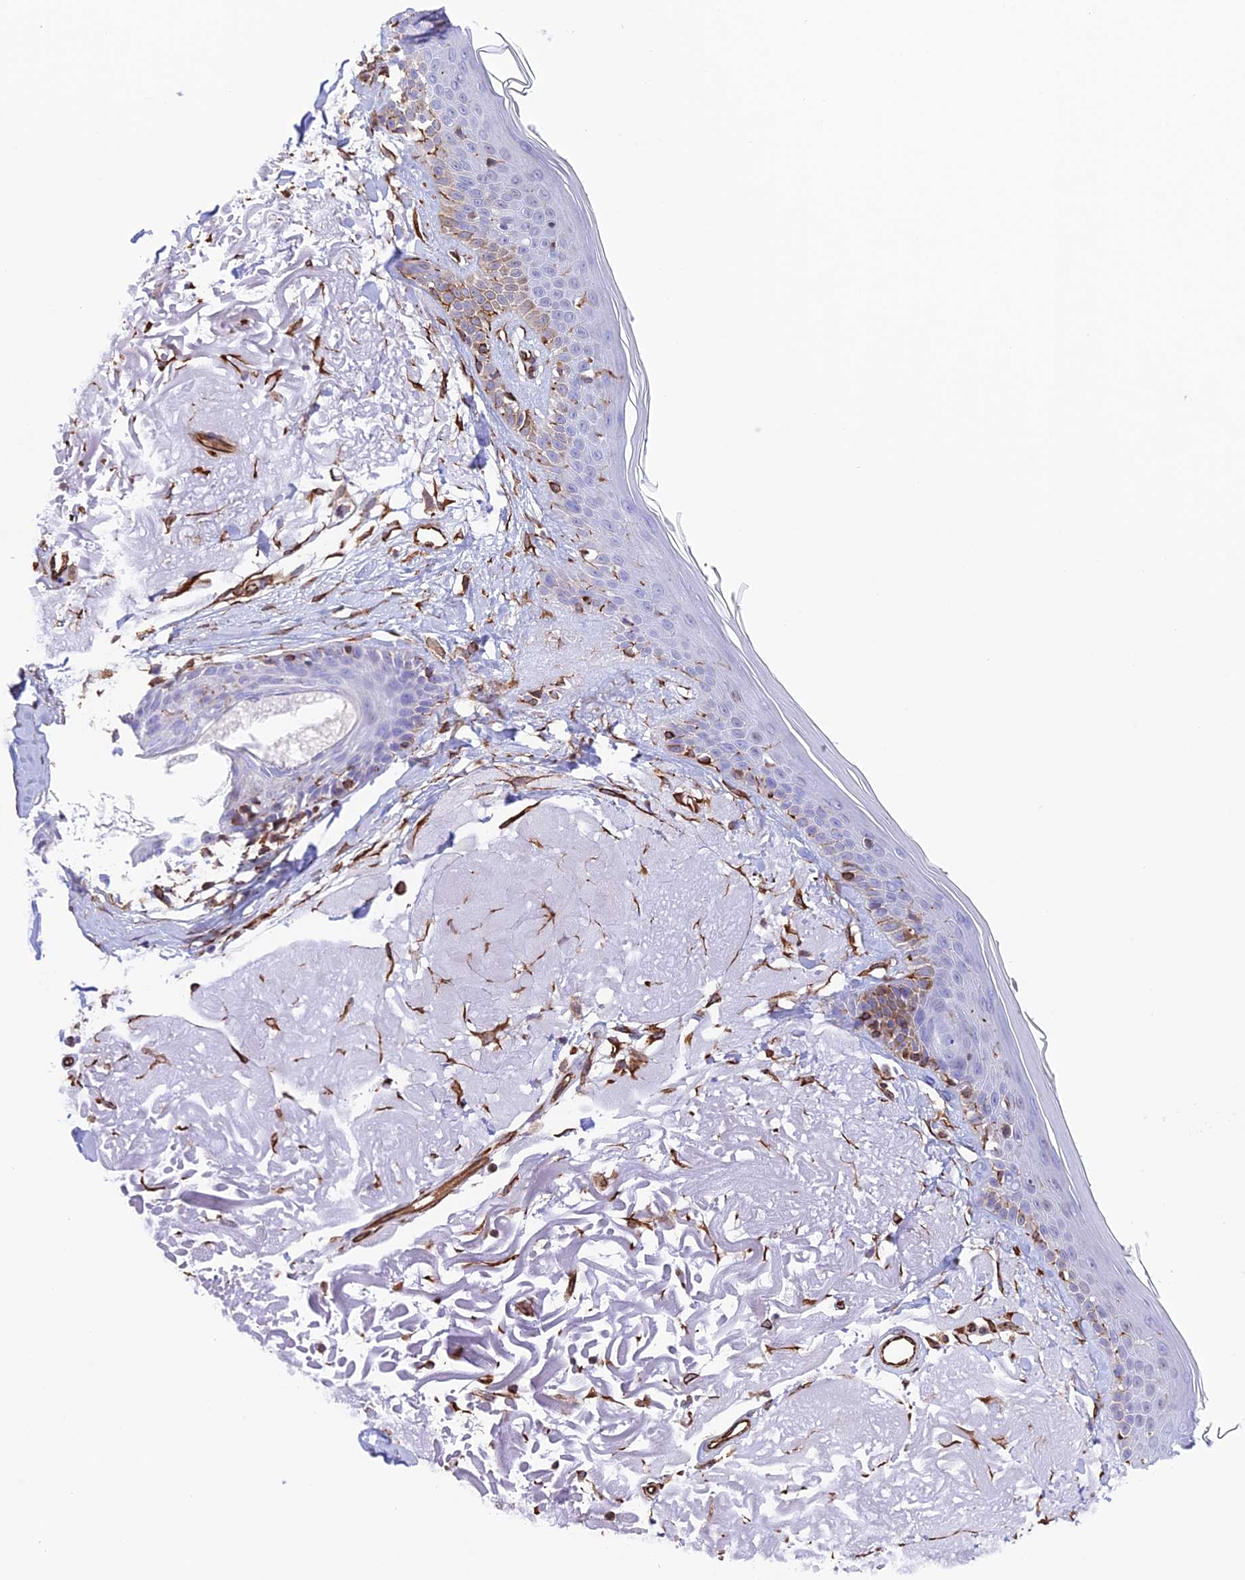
{"staining": {"intensity": "moderate", "quantity": ">75%", "location": "cytoplasmic/membranous"}, "tissue": "skin", "cell_type": "Fibroblasts", "image_type": "normal", "snomed": [{"axis": "morphology", "description": "Normal tissue, NOS"}, {"axis": "topography", "description": "Skin"}, {"axis": "topography", "description": "Skeletal muscle"}], "caption": "A medium amount of moderate cytoplasmic/membranous expression is appreciated in about >75% of fibroblasts in benign skin.", "gene": "ZNF652", "patient": {"sex": "male", "age": 83}}